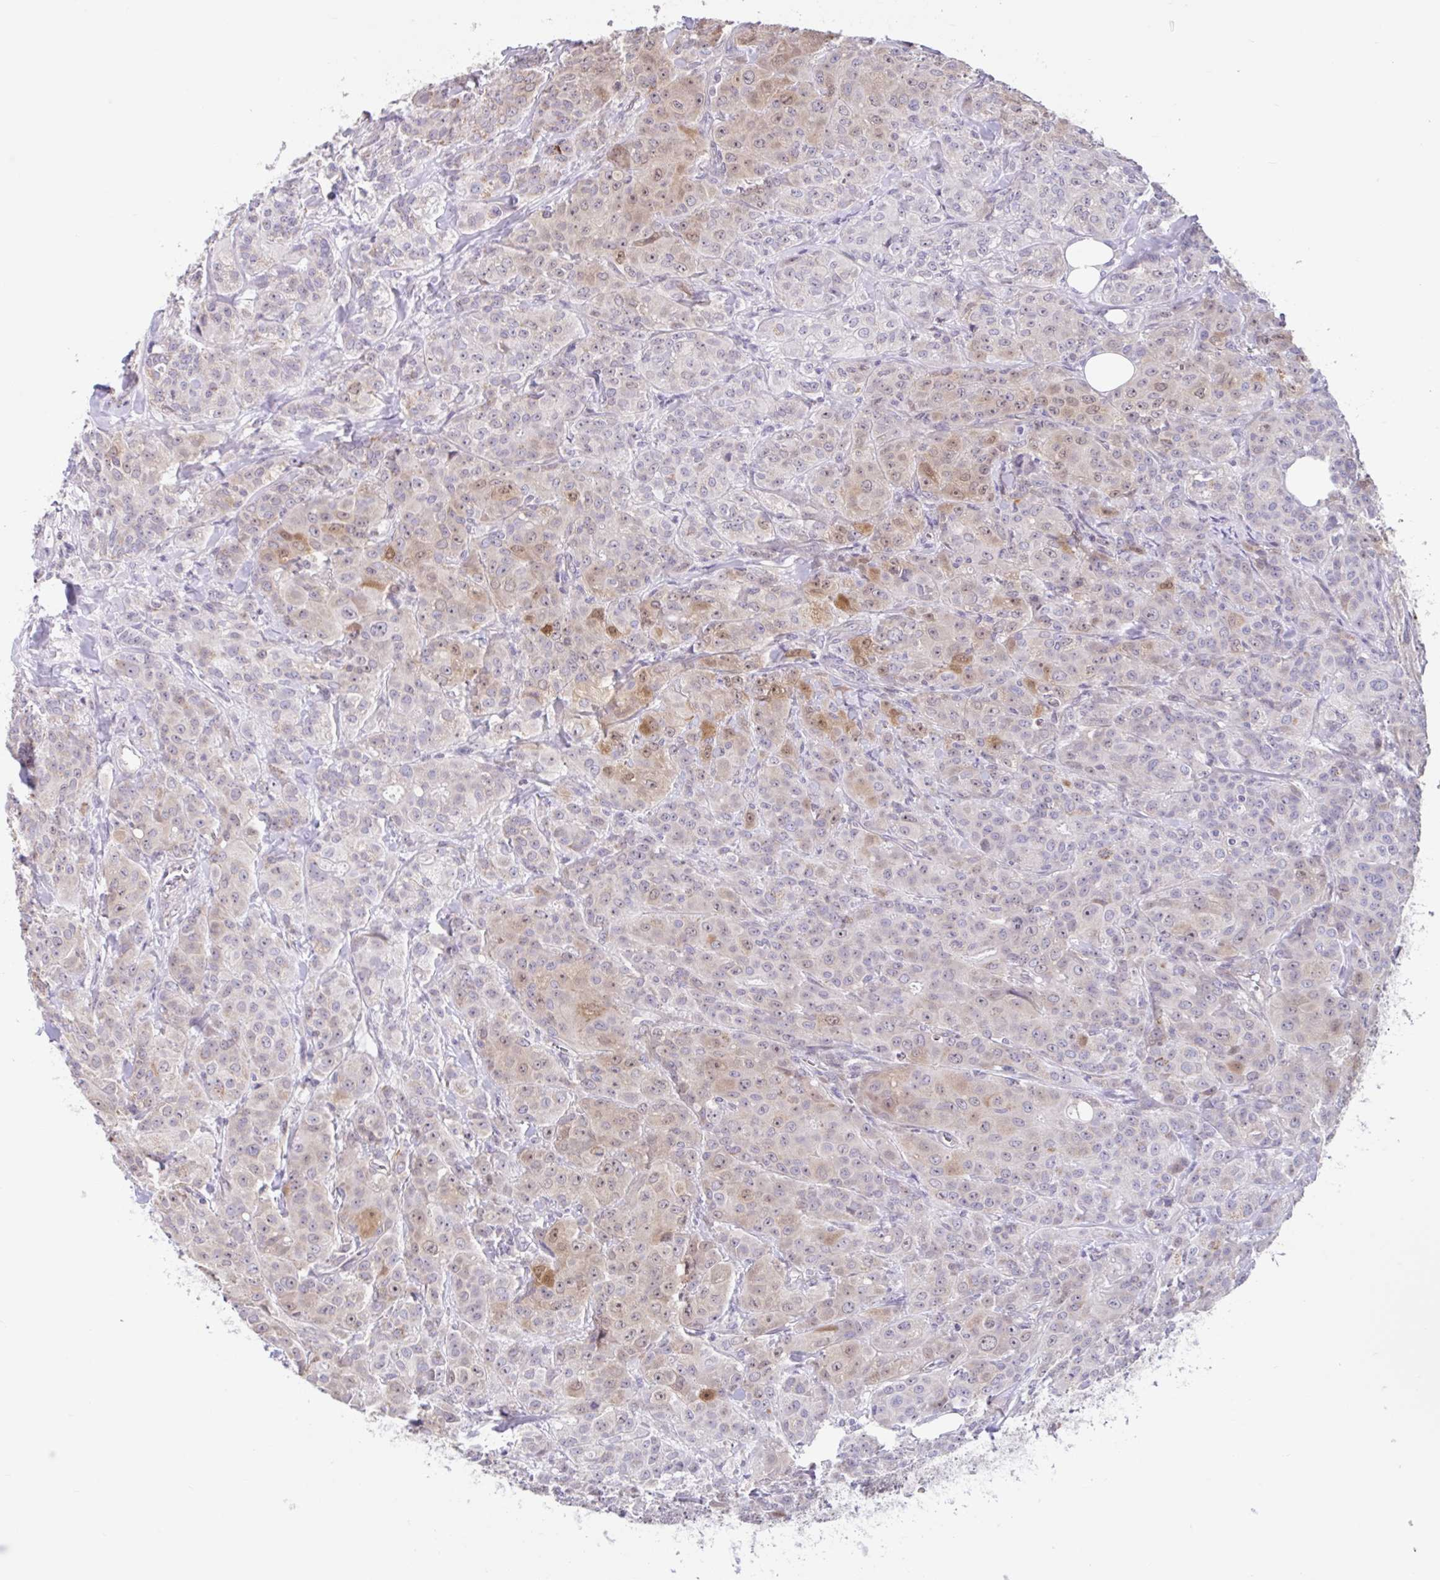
{"staining": {"intensity": "moderate", "quantity": "25%-75%", "location": "cytoplasmic/membranous,nuclear"}, "tissue": "breast cancer", "cell_type": "Tumor cells", "image_type": "cancer", "snomed": [{"axis": "morphology", "description": "Normal tissue, NOS"}, {"axis": "morphology", "description": "Duct carcinoma"}, {"axis": "topography", "description": "Breast"}], "caption": "This is an image of immunohistochemistry (IHC) staining of breast intraductal carcinoma, which shows moderate positivity in the cytoplasmic/membranous and nuclear of tumor cells.", "gene": "NT5C1B", "patient": {"sex": "female", "age": 43}}